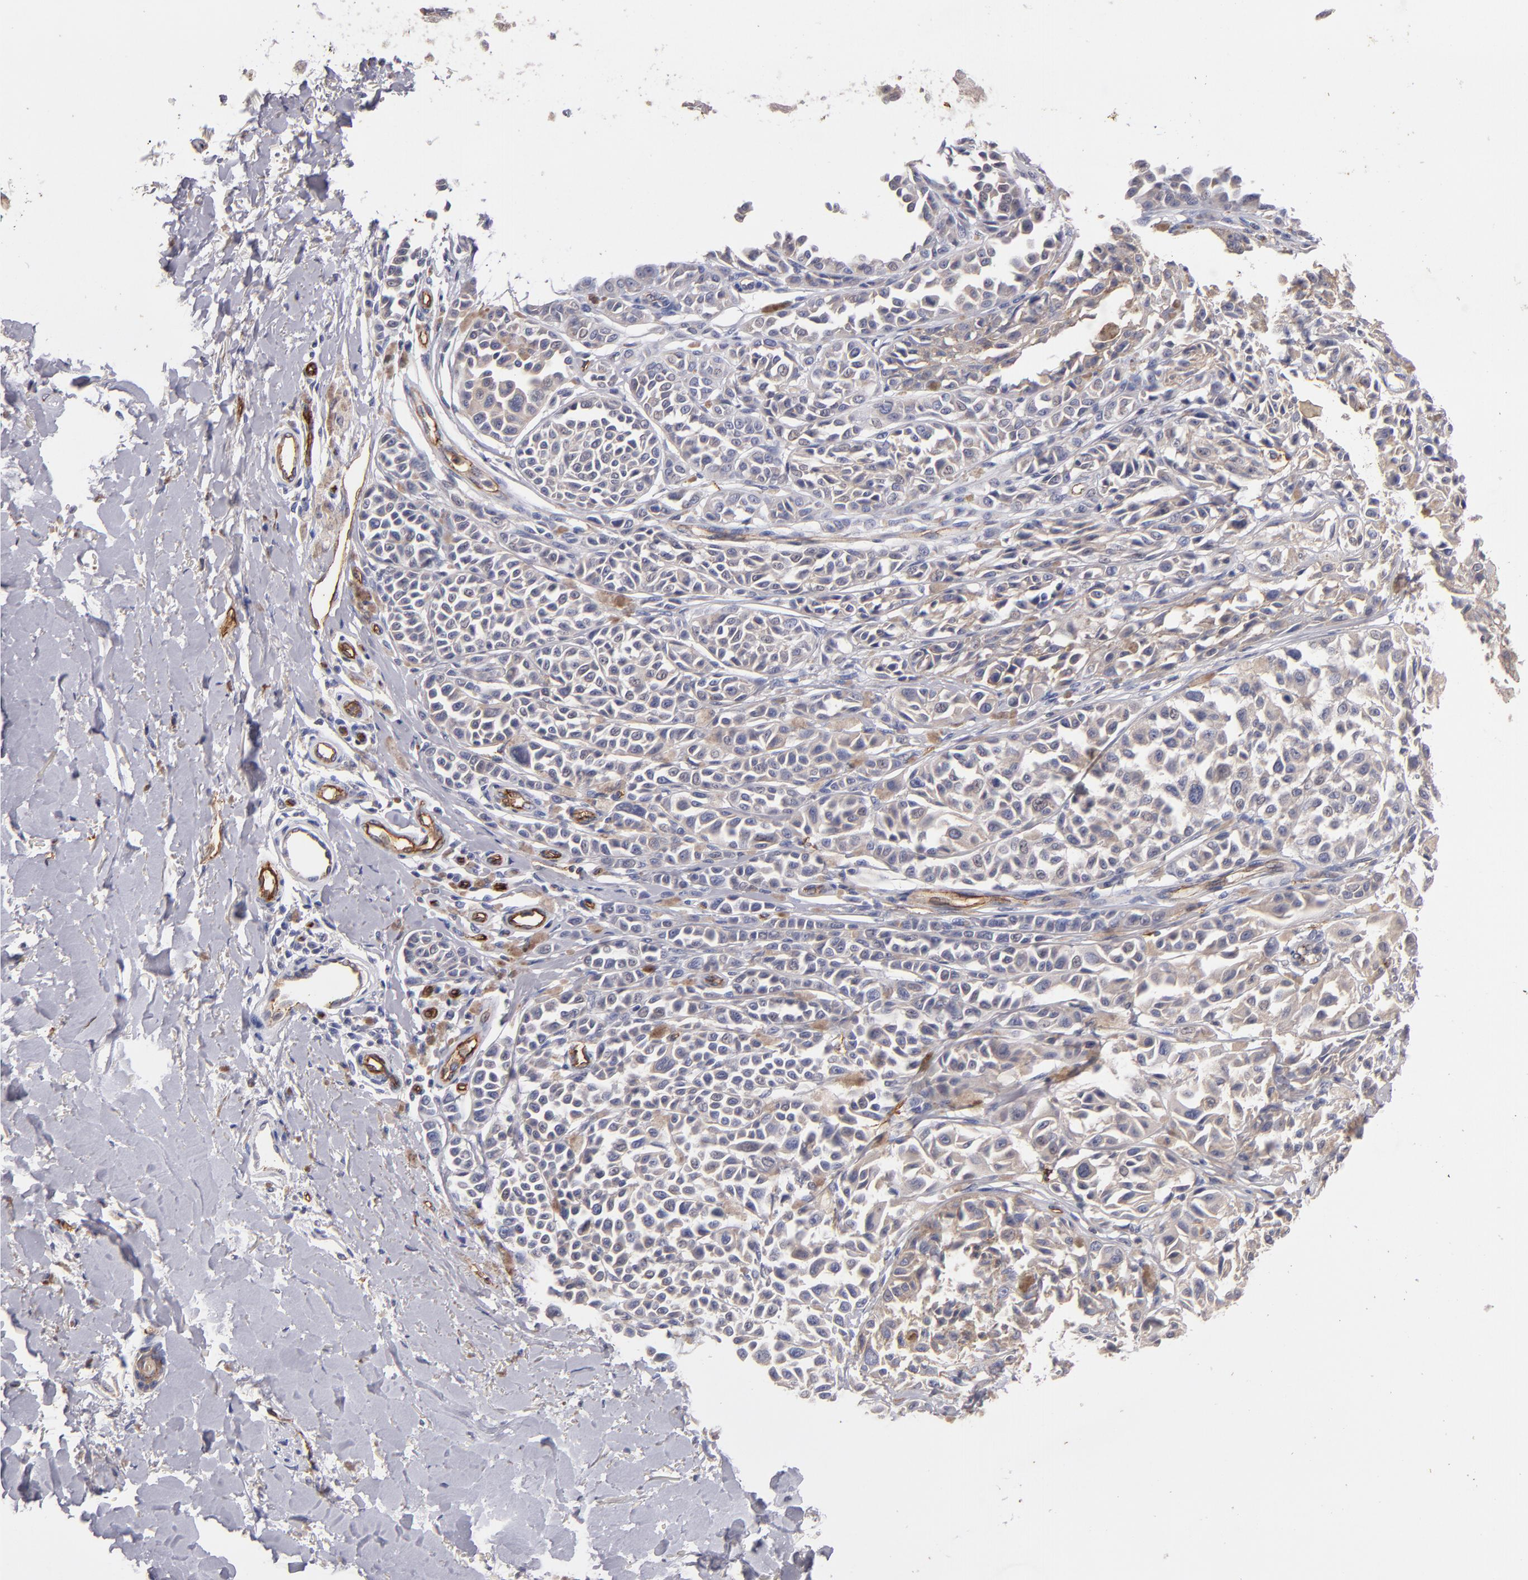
{"staining": {"intensity": "negative", "quantity": "none", "location": "none"}, "tissue": "melanoma", "cell_type": "Tumor cells", "image_type": "cancer", "snomed": [{"axis": "morphology", "description": "Malignant melanoma, NOS"}, {"axis": "topography", "description": "Skin"}], "caption": "Tumor cells show no significant protein staining in melanoma.", "gene": "CLDN5", "patient": {"sex": "female", "age": 38}}